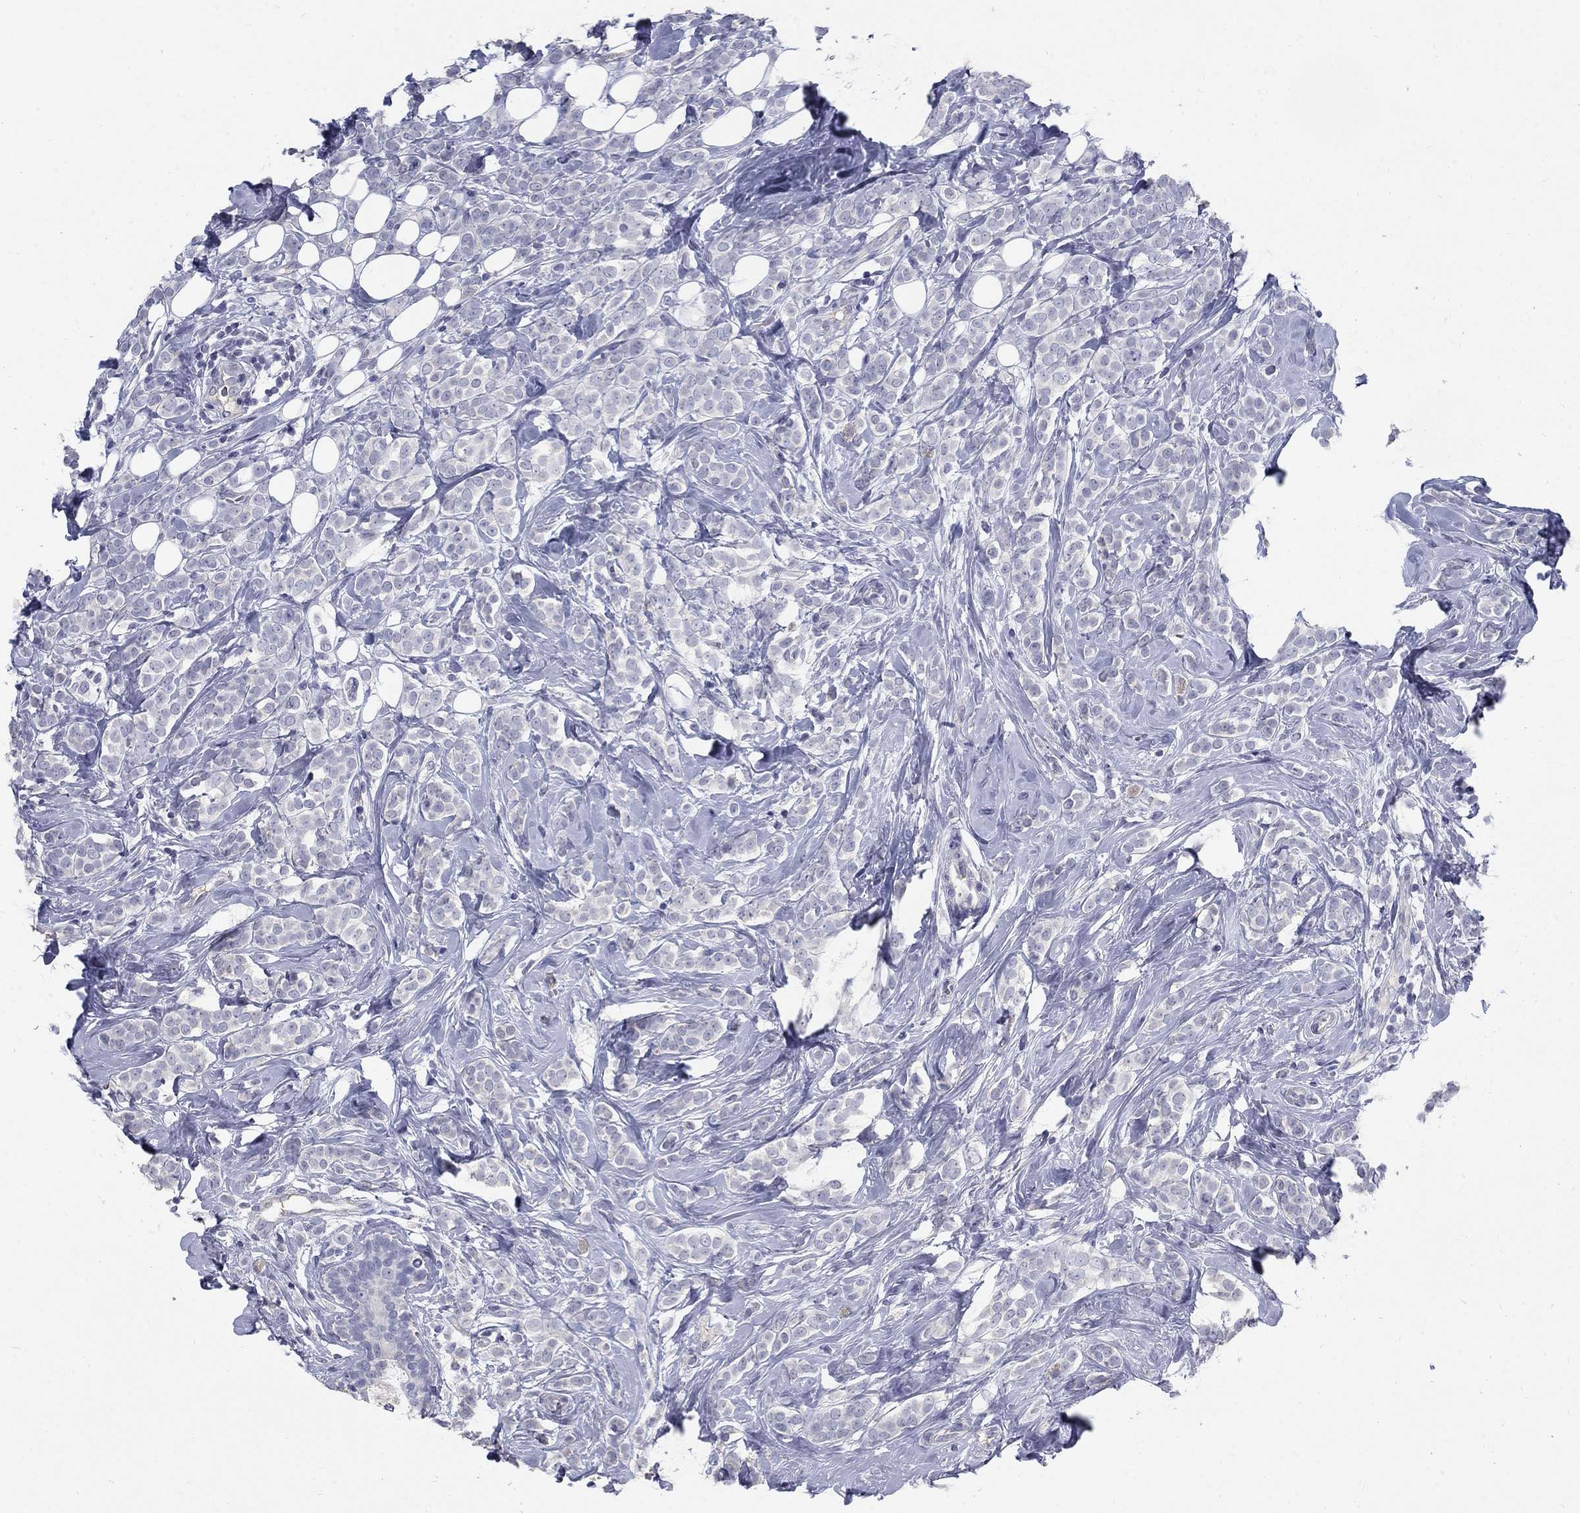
{"staining": {"intensity": "negative", "quantity": "none", "location": "none"}, "tissue": "breast cancer", "cell_type": "Tumor cells", "image_type": "cancer", "snomed": [{"axis": "morphology", "description": "Lobular carcinoma"}, {"axis": "topography", "description": "Breast"}], "caption": "There is no significant expression in tumor cells of lobular carcinoma (breast).", "gene": "PTH1R", "patient": {"sex": "female", "age": 49}}